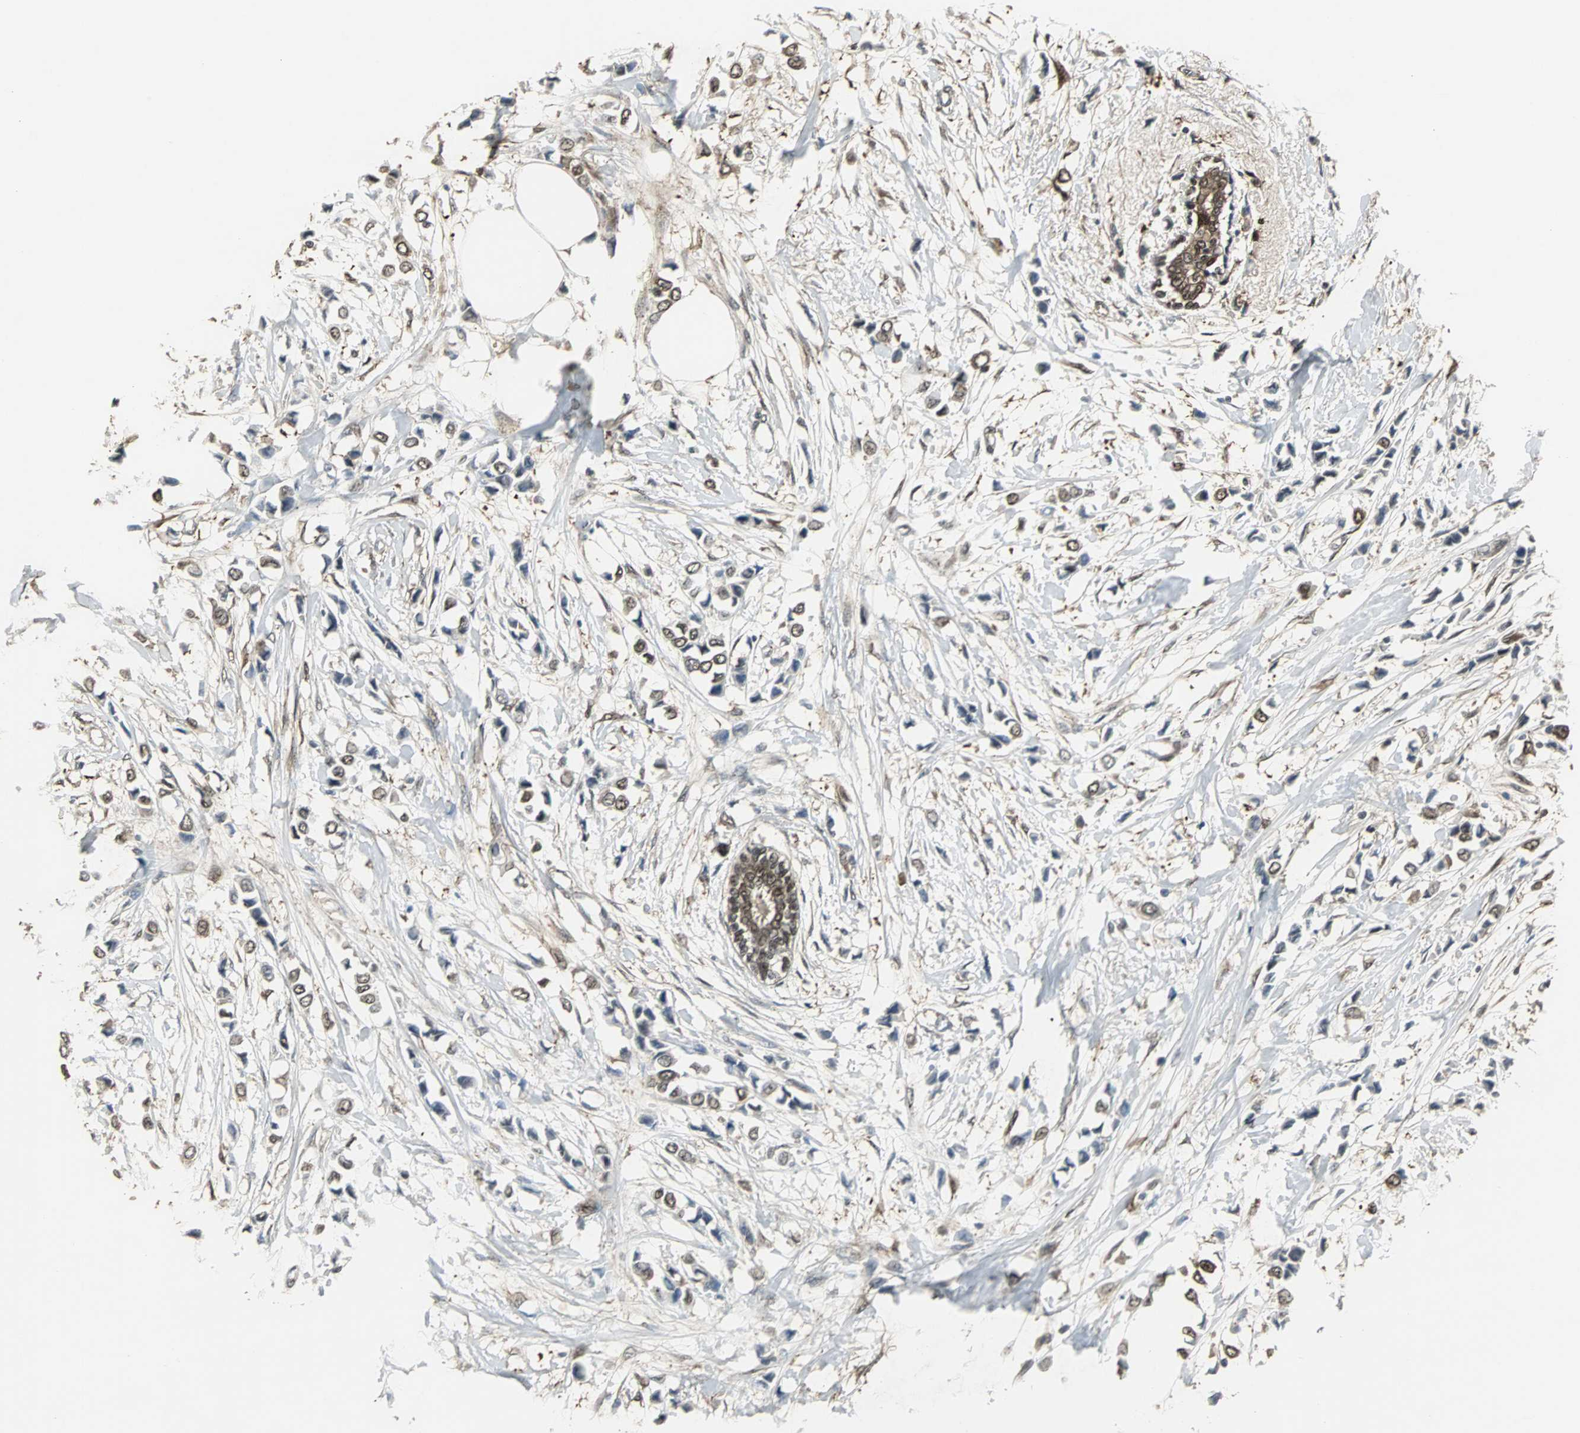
{"staining": {"intensity": "moderate", "quantity": ">75%", "location": "cytoplasmic/membranous,nuclear"}, "tissue": "breast cancer", "cell_type": "Tumor cells", "image_type": "cancer", "snomed": [{"axis": "morphology", "description": "Lobular carcinoma"}, {"axis": "topography", "description": "Breast"}], "caption": "Immunohistochemistry staining of breast lobular carcinoma, which exhibits medium levels of moderate cytoplasmic/membranous and nuclear expression in about >75% of tumor cells indicating moderate cytoplasmic/membranous and nuclear protein staining. The staining was performed using DAB (3,3'-diaminobenzidine) (brown) for protein detection and nuclei were counterstained in hematoxylin (blue).", "gene": "PLIN3", "patient": {"sex": "female", "age": 51}}